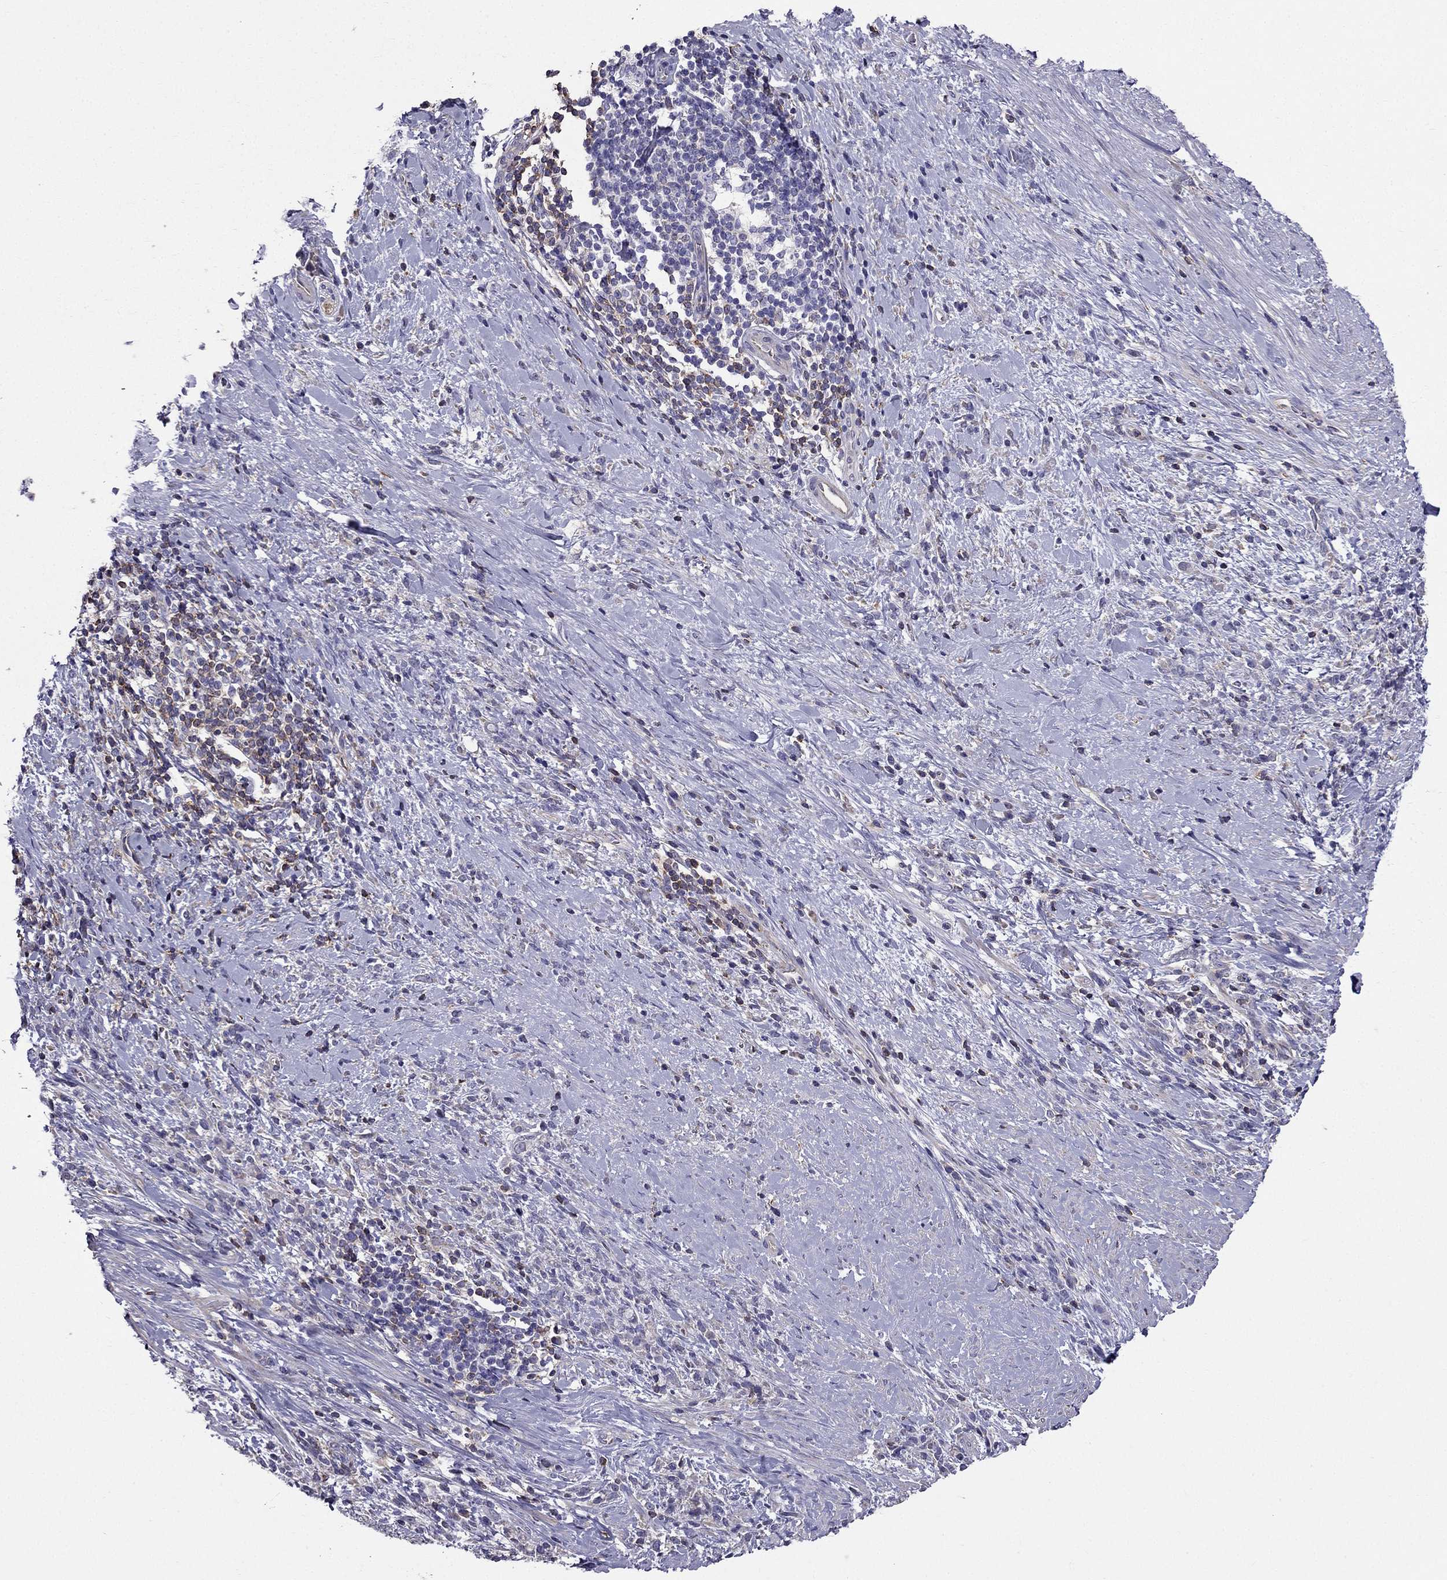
{"staining": {"intensity": "negative", "quantity": "none", "location": "none"}, "tissue": "stomach cancer", "cell_type": "Tumor cells", "image_type": "cancer", "snomed": [{"axis": "morphology", "description": "Adenocarcinoma, NOS"}, {"axis": "topography", "description": "Stomach"}], "caption": "Immunohistochemistry photomicrograph of neoplastic tissue: stomach cancer stained with DAB shows no significant protein expression in tumor cells.", "gene": "AAK1", "patient": {"sex": "female", "age": 57}}